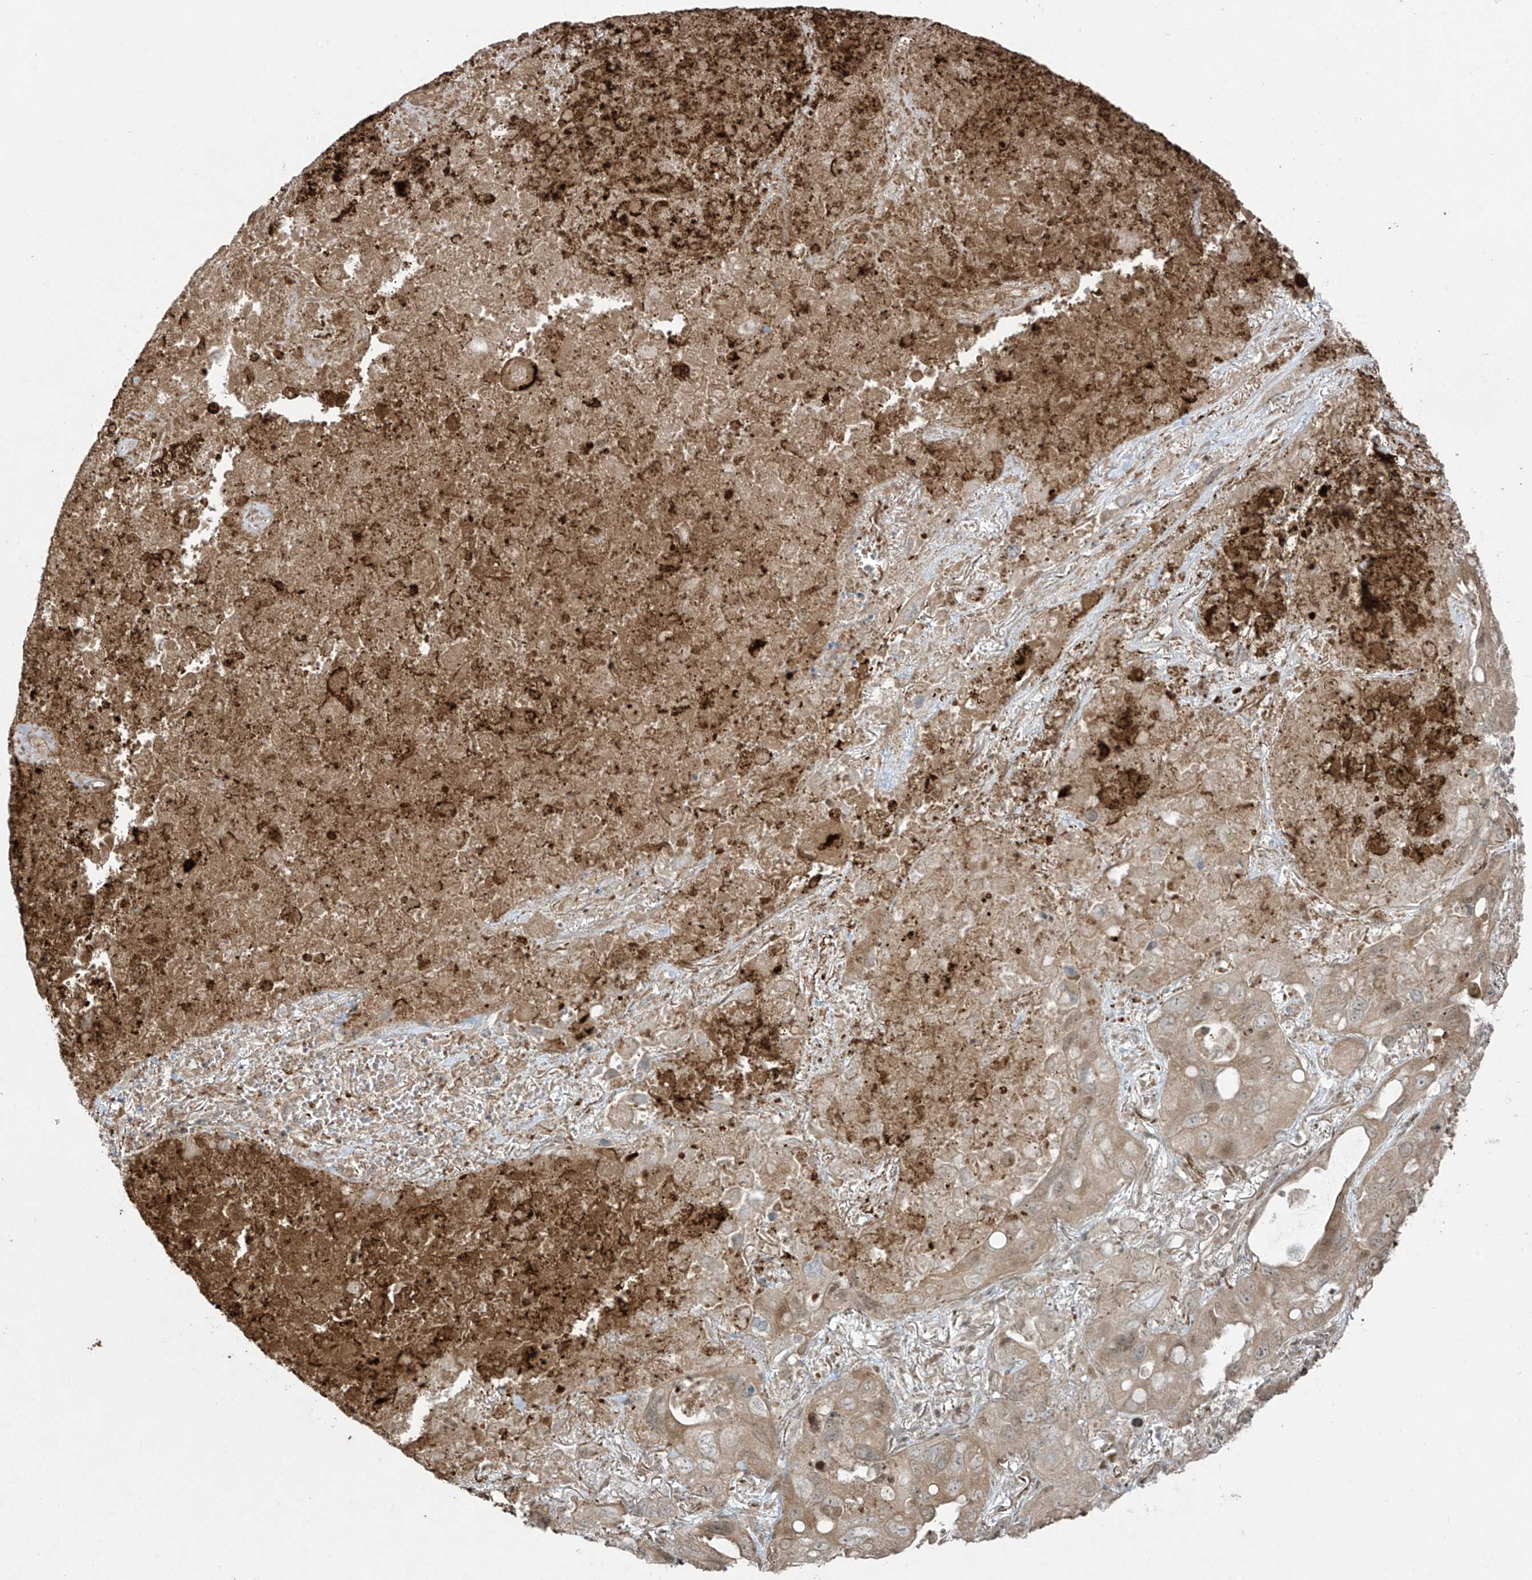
{"staining": {"intensity": "weak", "quantity": ">75%", "location": "cytoplasmic/membranous"}, "tissue": "lung cancer", "cell_type": "Tumor cells", "image_type": "cancer", "snomed": [{"axis": "morphology", "description": "Squamous cell carcinoma, NOS"}, {"axis": "topography", "description": "Lung"}], "caption": "Protein positivity by immunohistochemistry (IHC) displays weak cytoplasmic/membranous staining in about >75% of tumor cells in squamous cell carcinoma (lung).", "gene": "TTC22", "patient": {"sex": "female", "age": 73}}